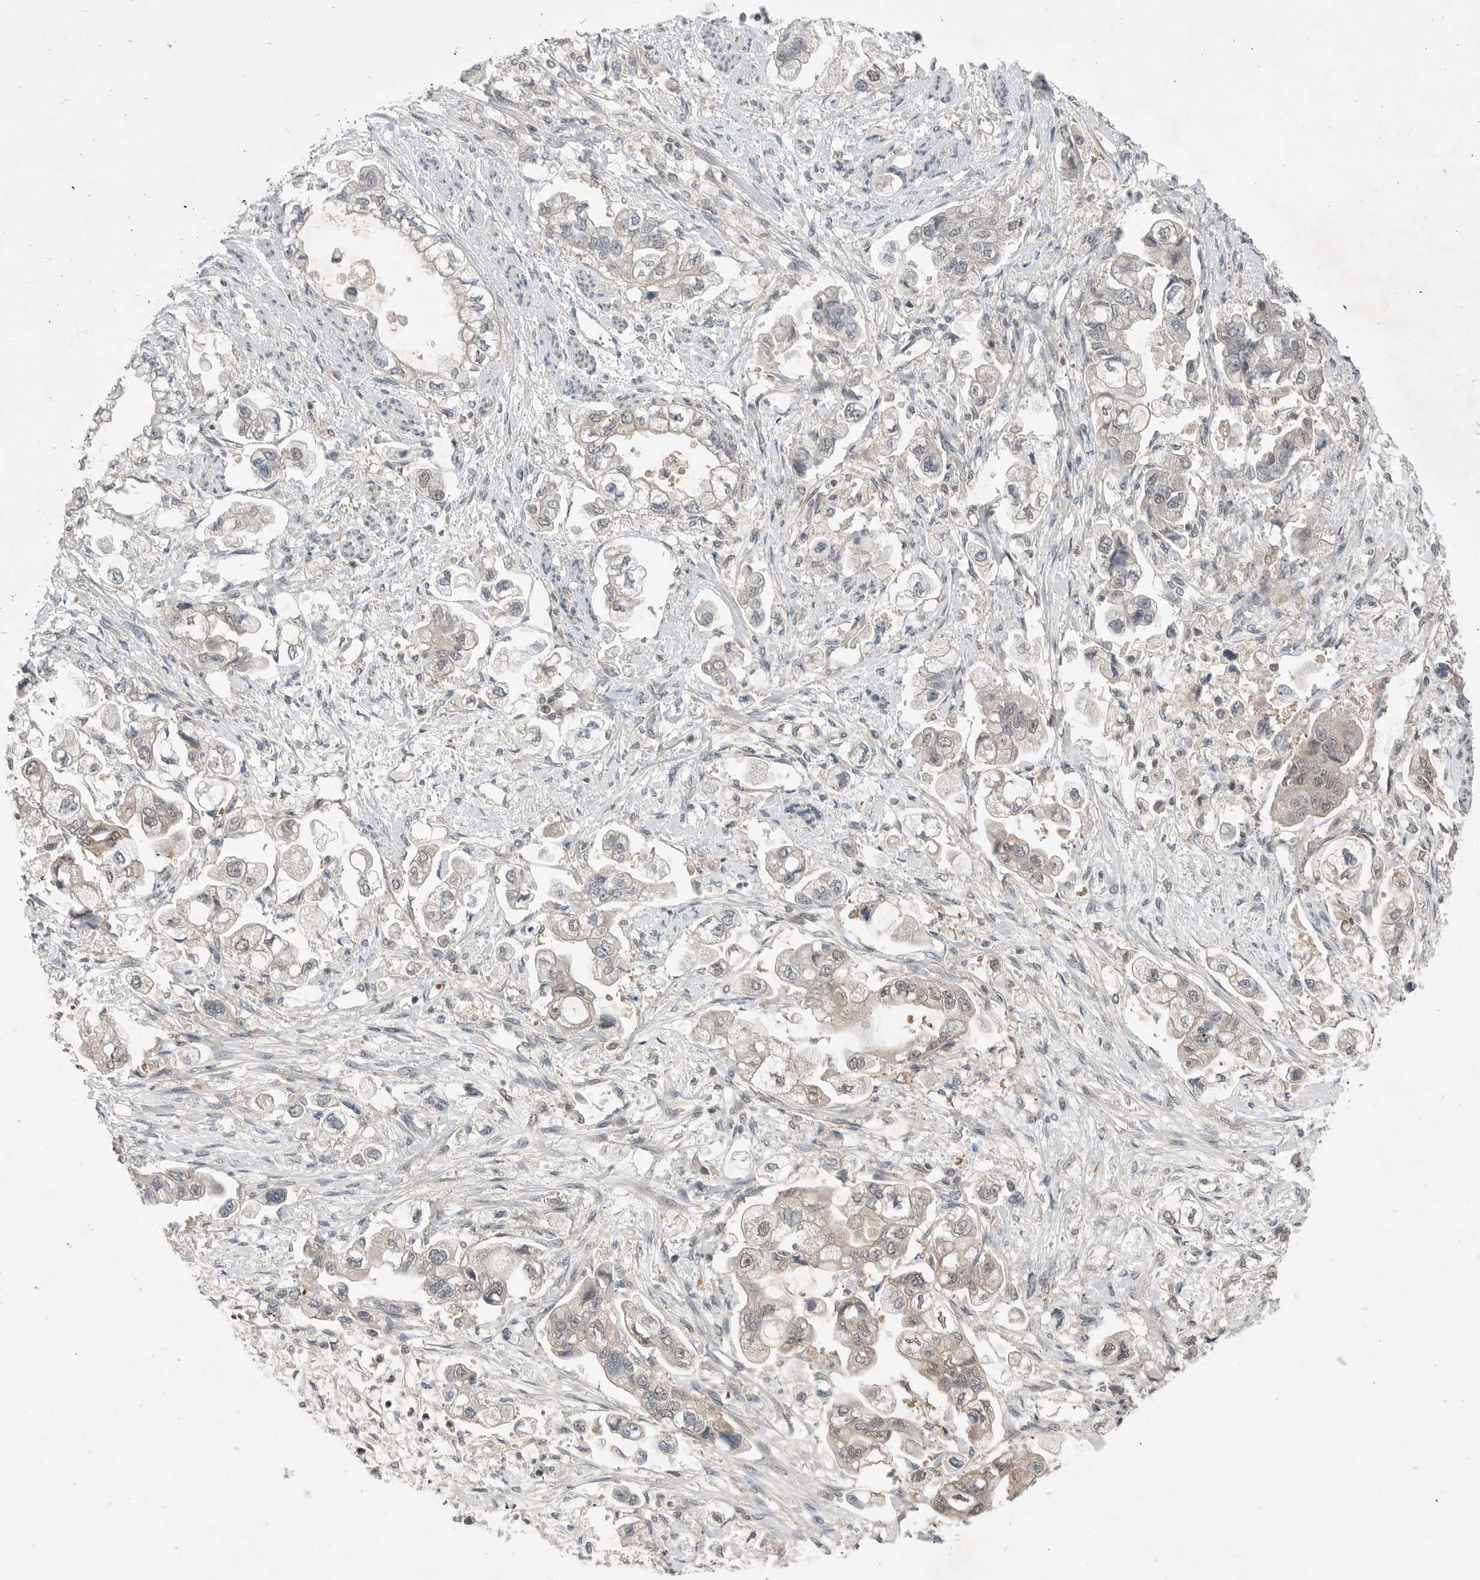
{"staining": {"intensity": "weak", "quantity": "<25%", "location": "nuclear"}, "tissue": "stomach cancer", "cell_type": "Tumor cells", "image_type": "cancer", "snomed": [{"axis": "morphology", "description": "Adenocarcinoma, NOS"}, {"axis": "topography", "description": "Stomach"}], "caption": "Immunohistochemical staining of stomach cancer exhibits no significant positivity in tumor cells.", "gene": "MFAP3L", "patient": {"sex": "male", "age": 62}}